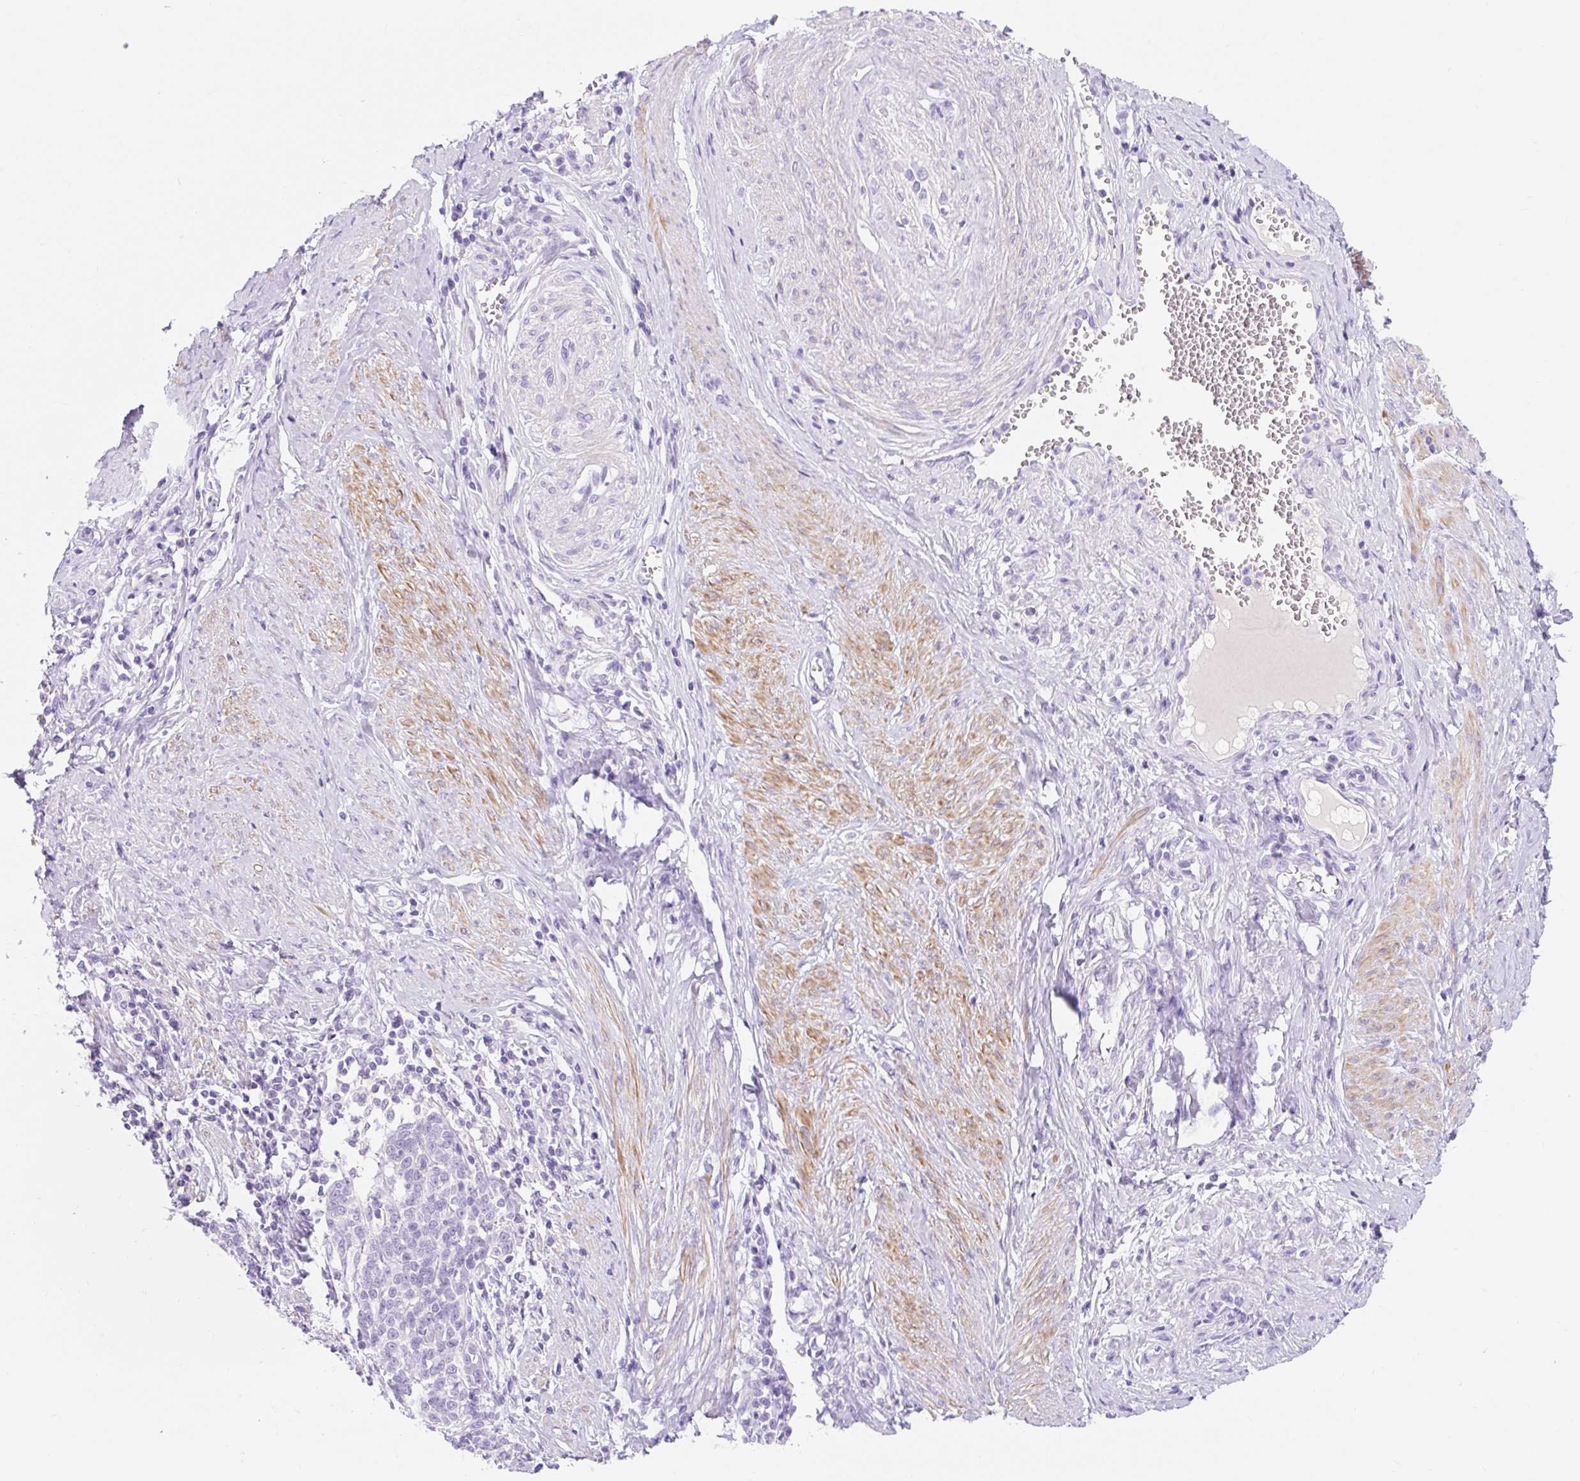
{"staining": {"intensity": "negative", "quantity": "none", "location": "none"}, "tissue": "cervical cancer", "cell_type": "Tumor cells", "image_type": "cancer", "snomed": [{"axis": "morphology", "description": "Squamous cell carcinoma, NOS"}, {"axis": "topography", "description": "Cervix"}], "caption": "This image is of squamous cell carcinoma (cervical) stained with immunohistochemistry to label a protein in brown with the nuclei are counter-stained blue. There is no staining in tumor cells.", "gene": "SLC28A1", "patient": {"sex": "female", "age": 39}}